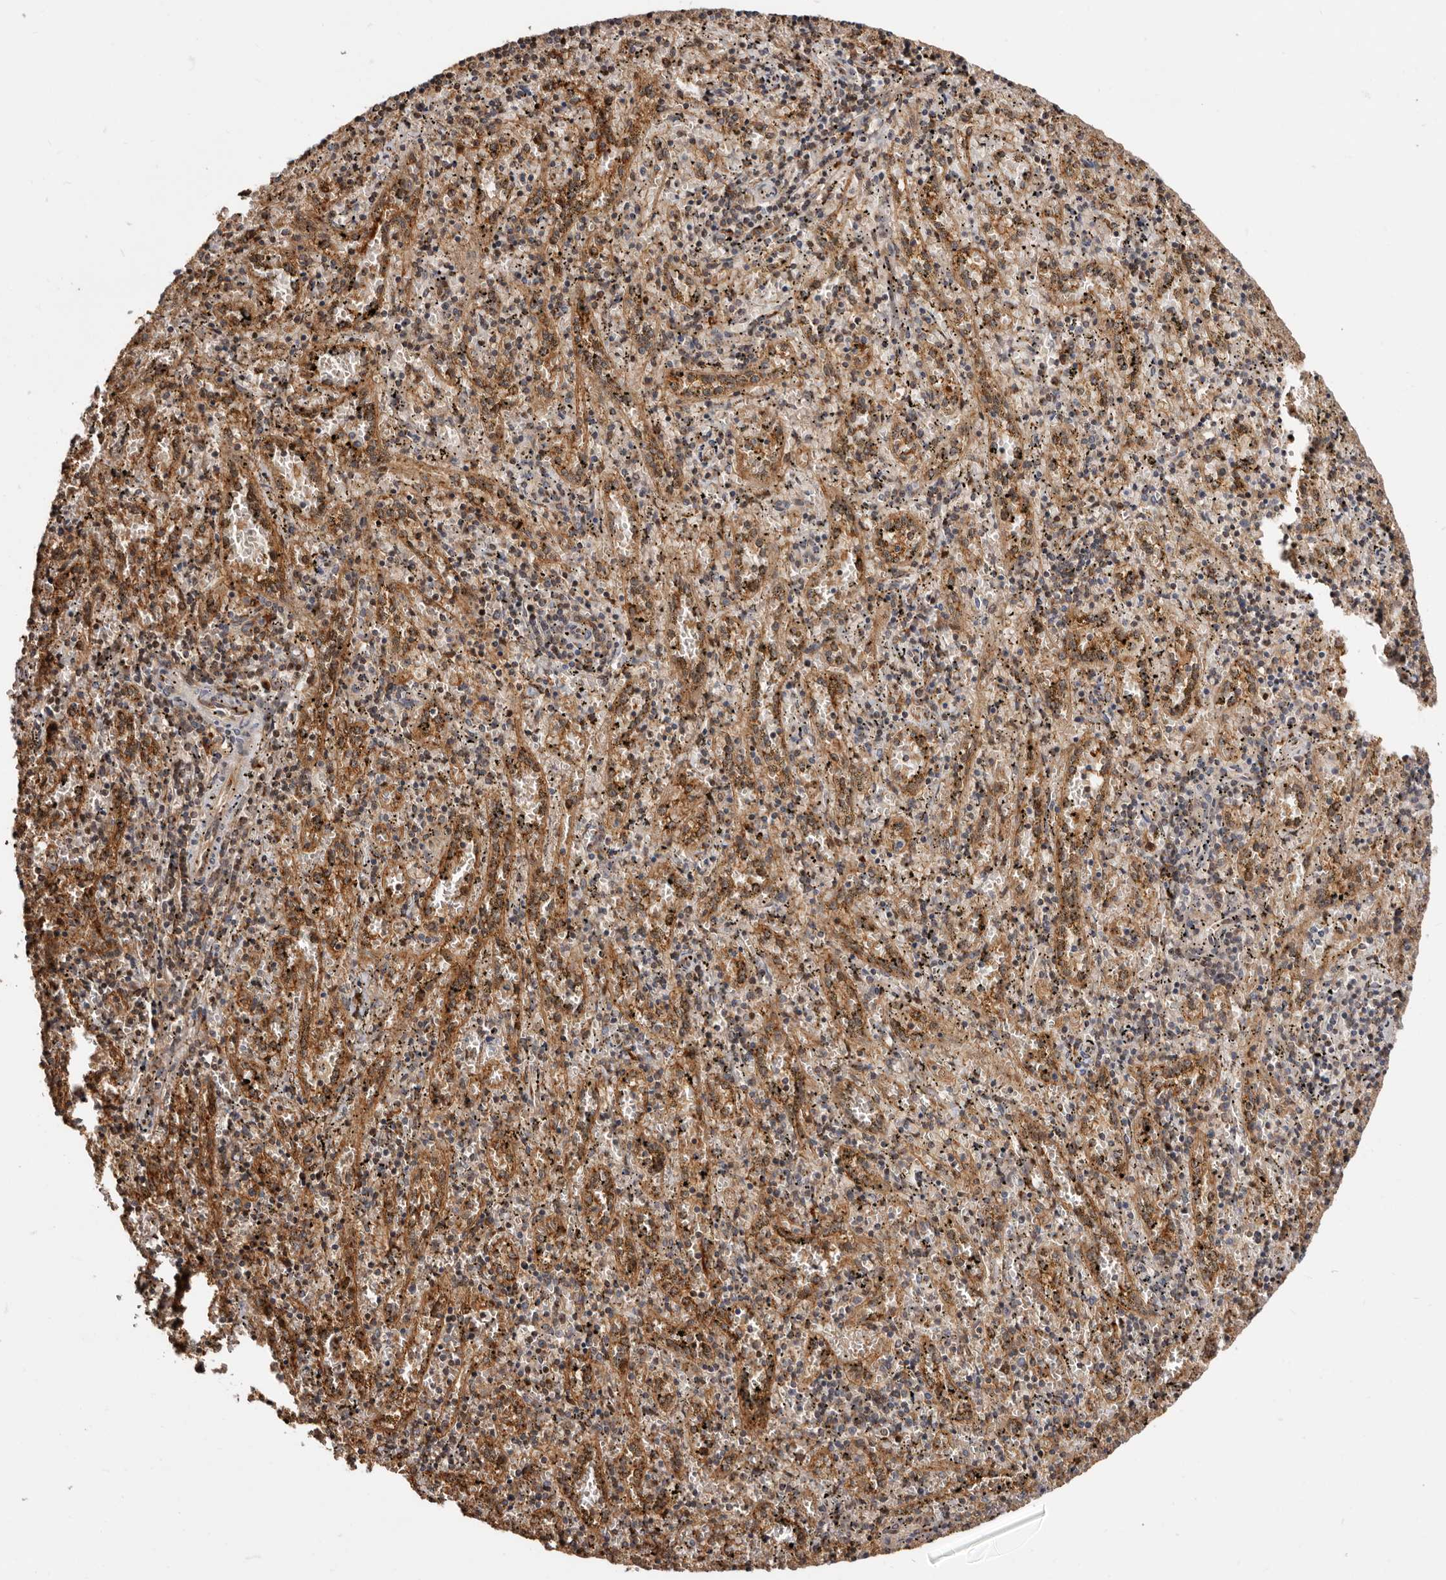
{"staining": {"intensity": "moderate", "quantity": "25%-75%", "location": "cytoplasmic/membranous"}, "tissue": "spleen", "cell_type": "Cells in red pulp", "image_type": "normal", "snomed": [{"axis": "morphology", "description": "Normal tissue, NOS"}, {"axis": "topography", "description": "Spleen"}], "caption": "Cells in red pulp display medium levels of moderate cytoplasmic/membranous staining in approximately 25%-75% of cells in benign human spleen.", "gene": "GPR27", "patient": {"sex": "male", "age": 11}}